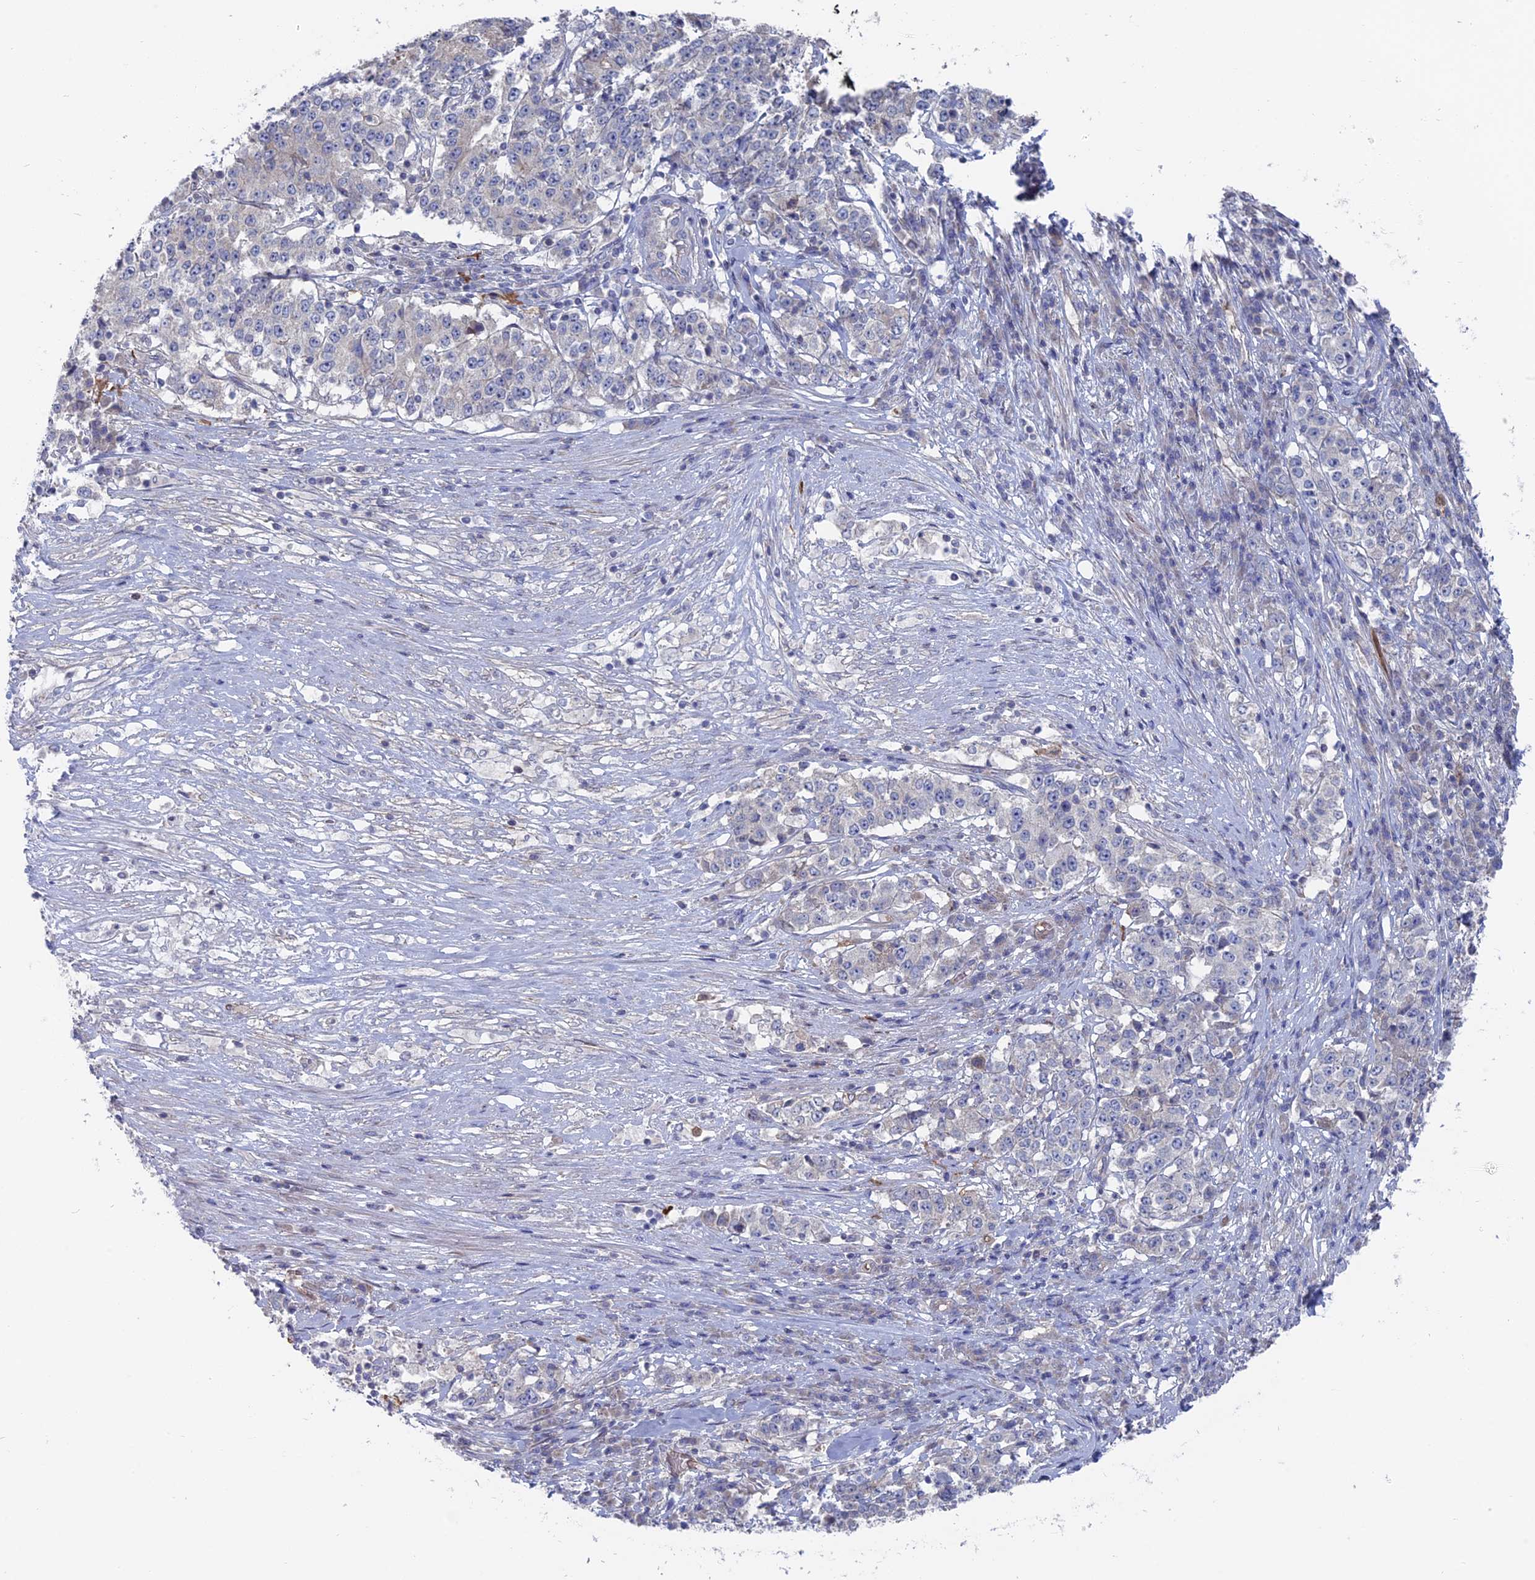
{"staining": {"intensity": "negative", "quantity": "none", "location": "none"}, "tissue": "stomach cancer", "cell_type": "Tumor cells", "image_type": "cancer", "snomed": [{"axis": "morphology", "description": "Adenocarcinoma, NOS"}, {"axis": "topography", "description": "Stomach"}], "caption": "The IHC image has no significant positivity in tumor cells of adenocarcinoma (stomach) tissue. (DAB (3,3'-diaminobenzidine) IHC with hematoxylin counter stain).", "gene": "TBC1D30", "patient": {"sex": "male", "age": 59}}